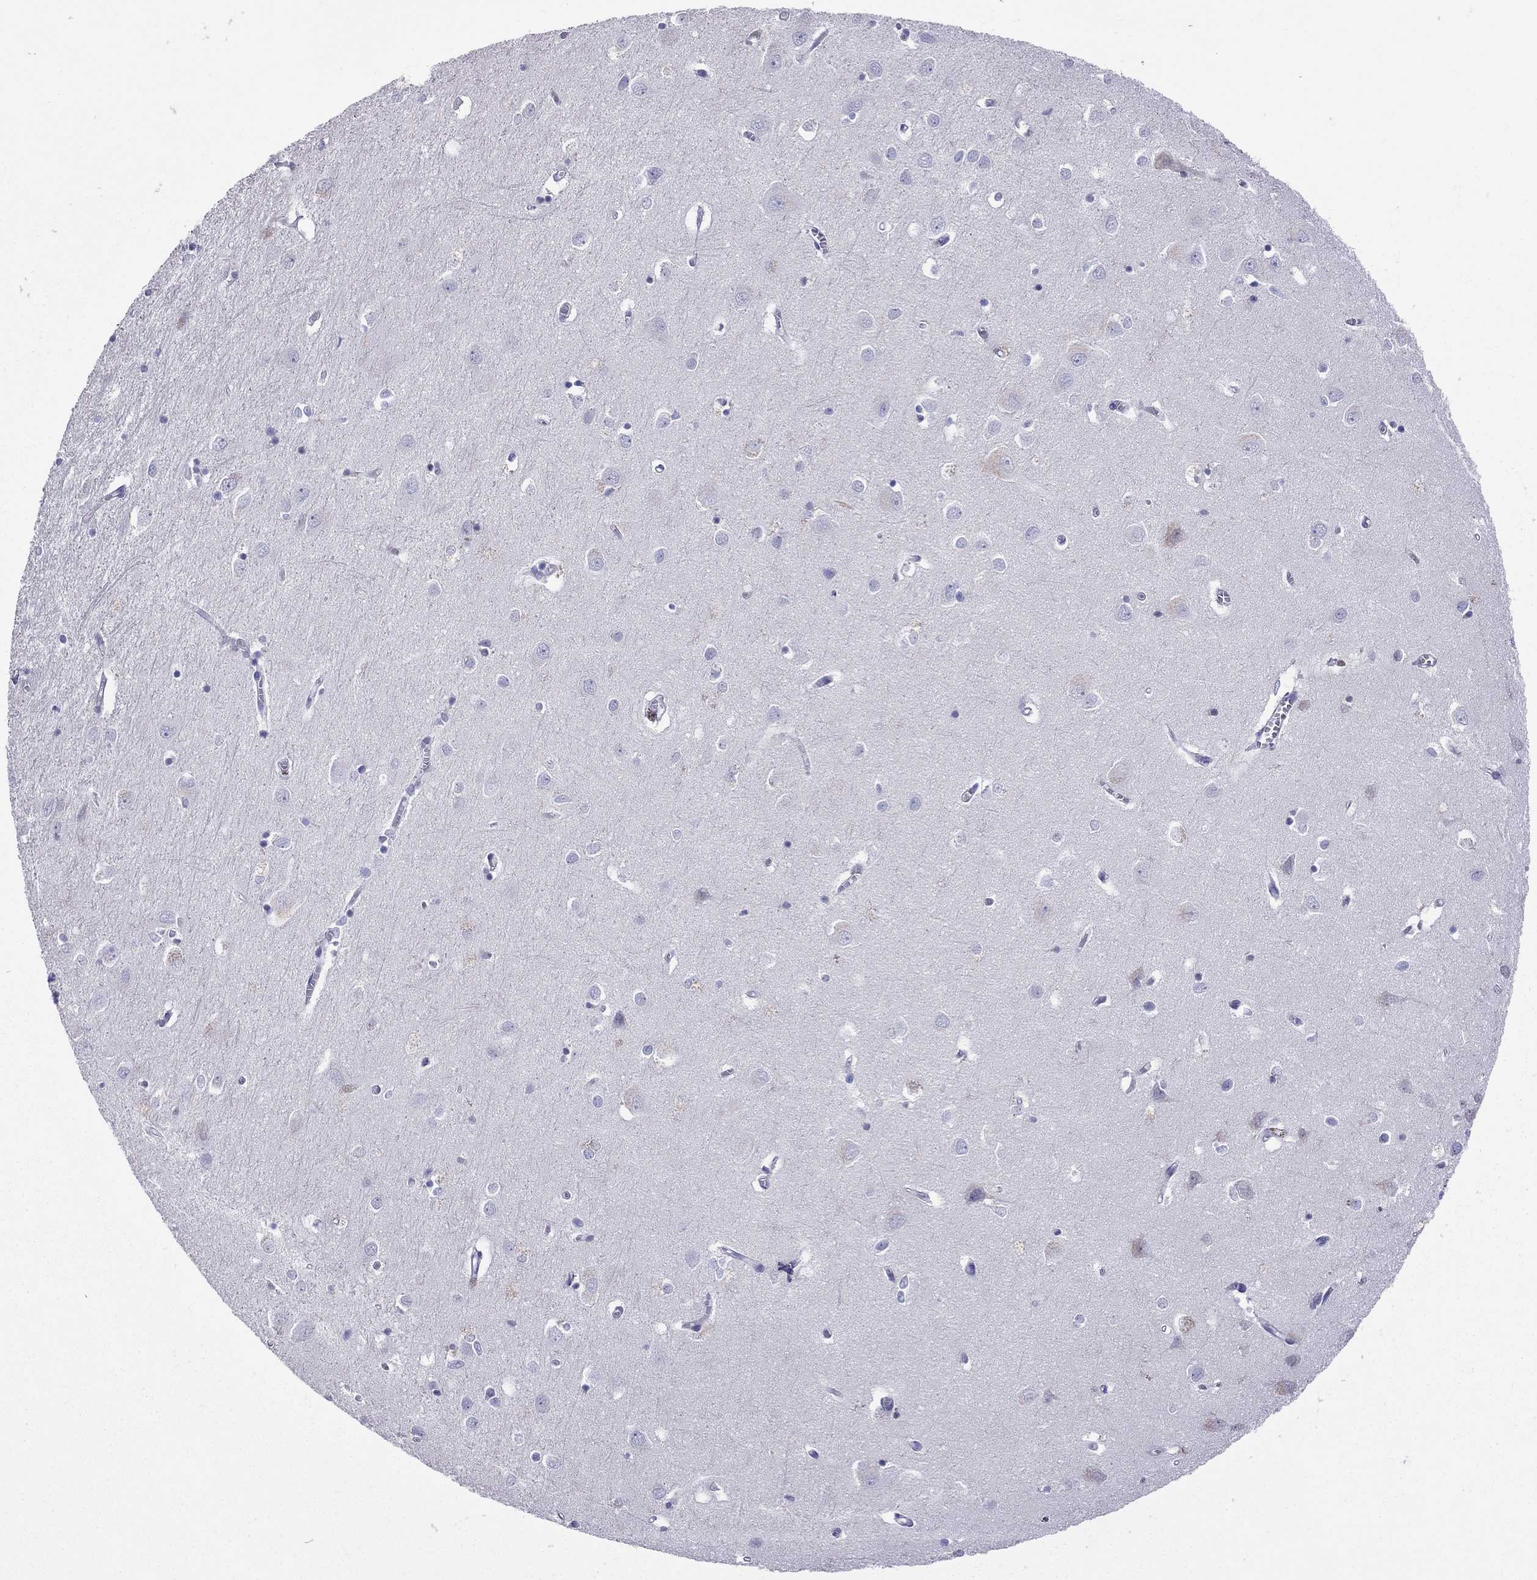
{"staining": {"intensity": "negative", "quantity": "none", "location": "none"}, "tissue": "cerebral cortex", "cell_type": "Endothelial cells", "image_type": "normal", "snomed": [{"axis": "morphology", "description": "Normal tissue, NOS"}, {"axis": "topography", "description": "Cerebral cortex"}], "caption": "Micrograph shows no significant protein expression in endothelial cells of normal cerebral cortex.", "gene": "SERPINA3", "patient": {"sex": "male", "age": 70}}